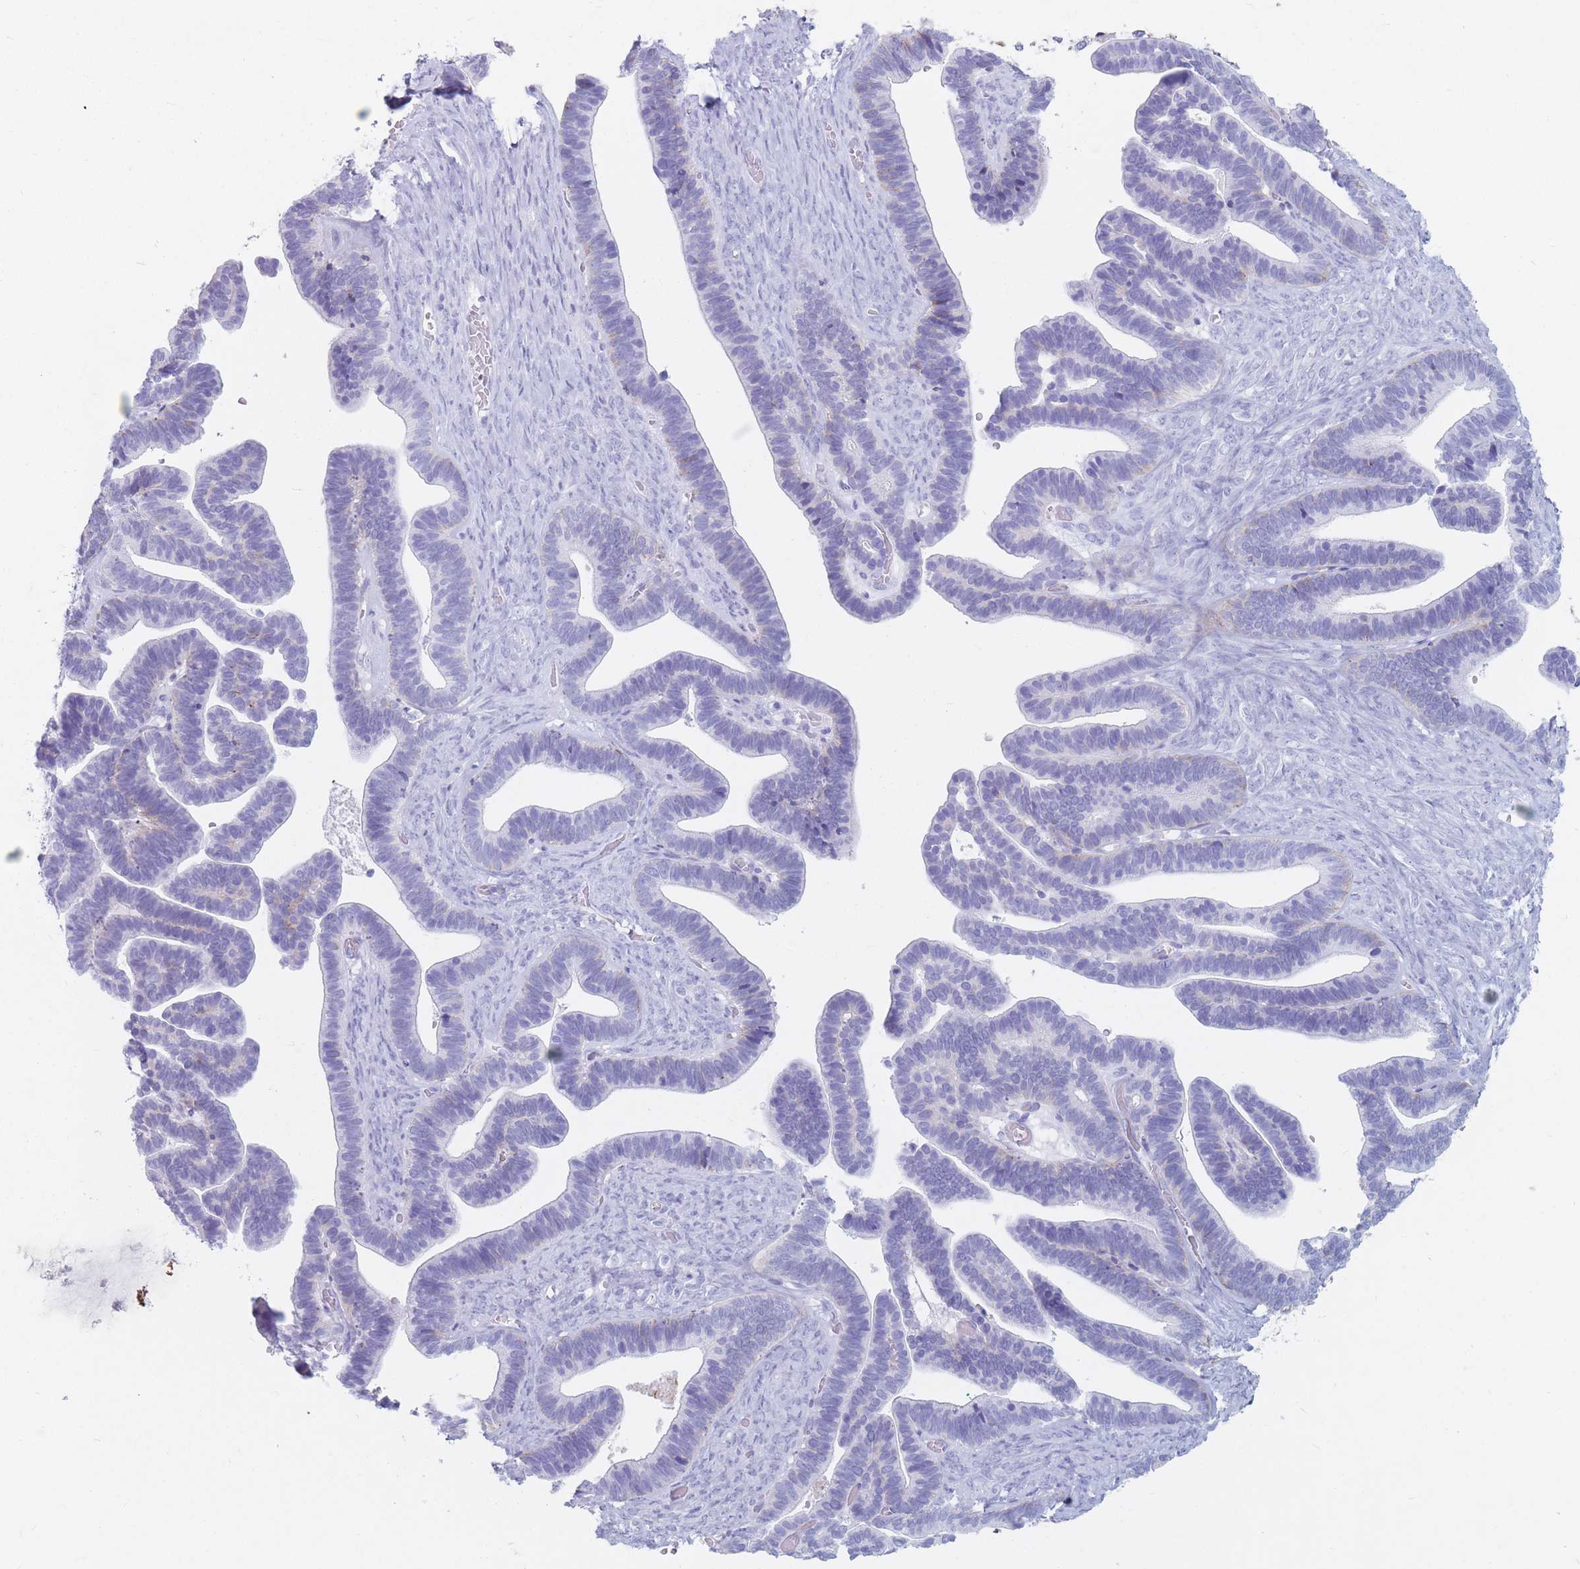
{"staining": {"intensity": "moderate", "quantity": "<25%", "location": "cytoplasmic/membranous"}, "tissue": "ovarian cancer", "cell_type": "Tumor cells", "image_type": "cancer", "snomed": [{"axis": "morphology", "description": "Cystadenocarcinoma, serous, NOS"}, {"axis": "topography", "description": "Ovary"}], "caption": "A low amount of moderate cytoplasmic/membranous expression is identified in about <25% of tumor cells in ovarian serous cystadenocarcinoma tissue.", "gene": "ST3GAL5", "patient": {"sex": "female", "age": 56}}